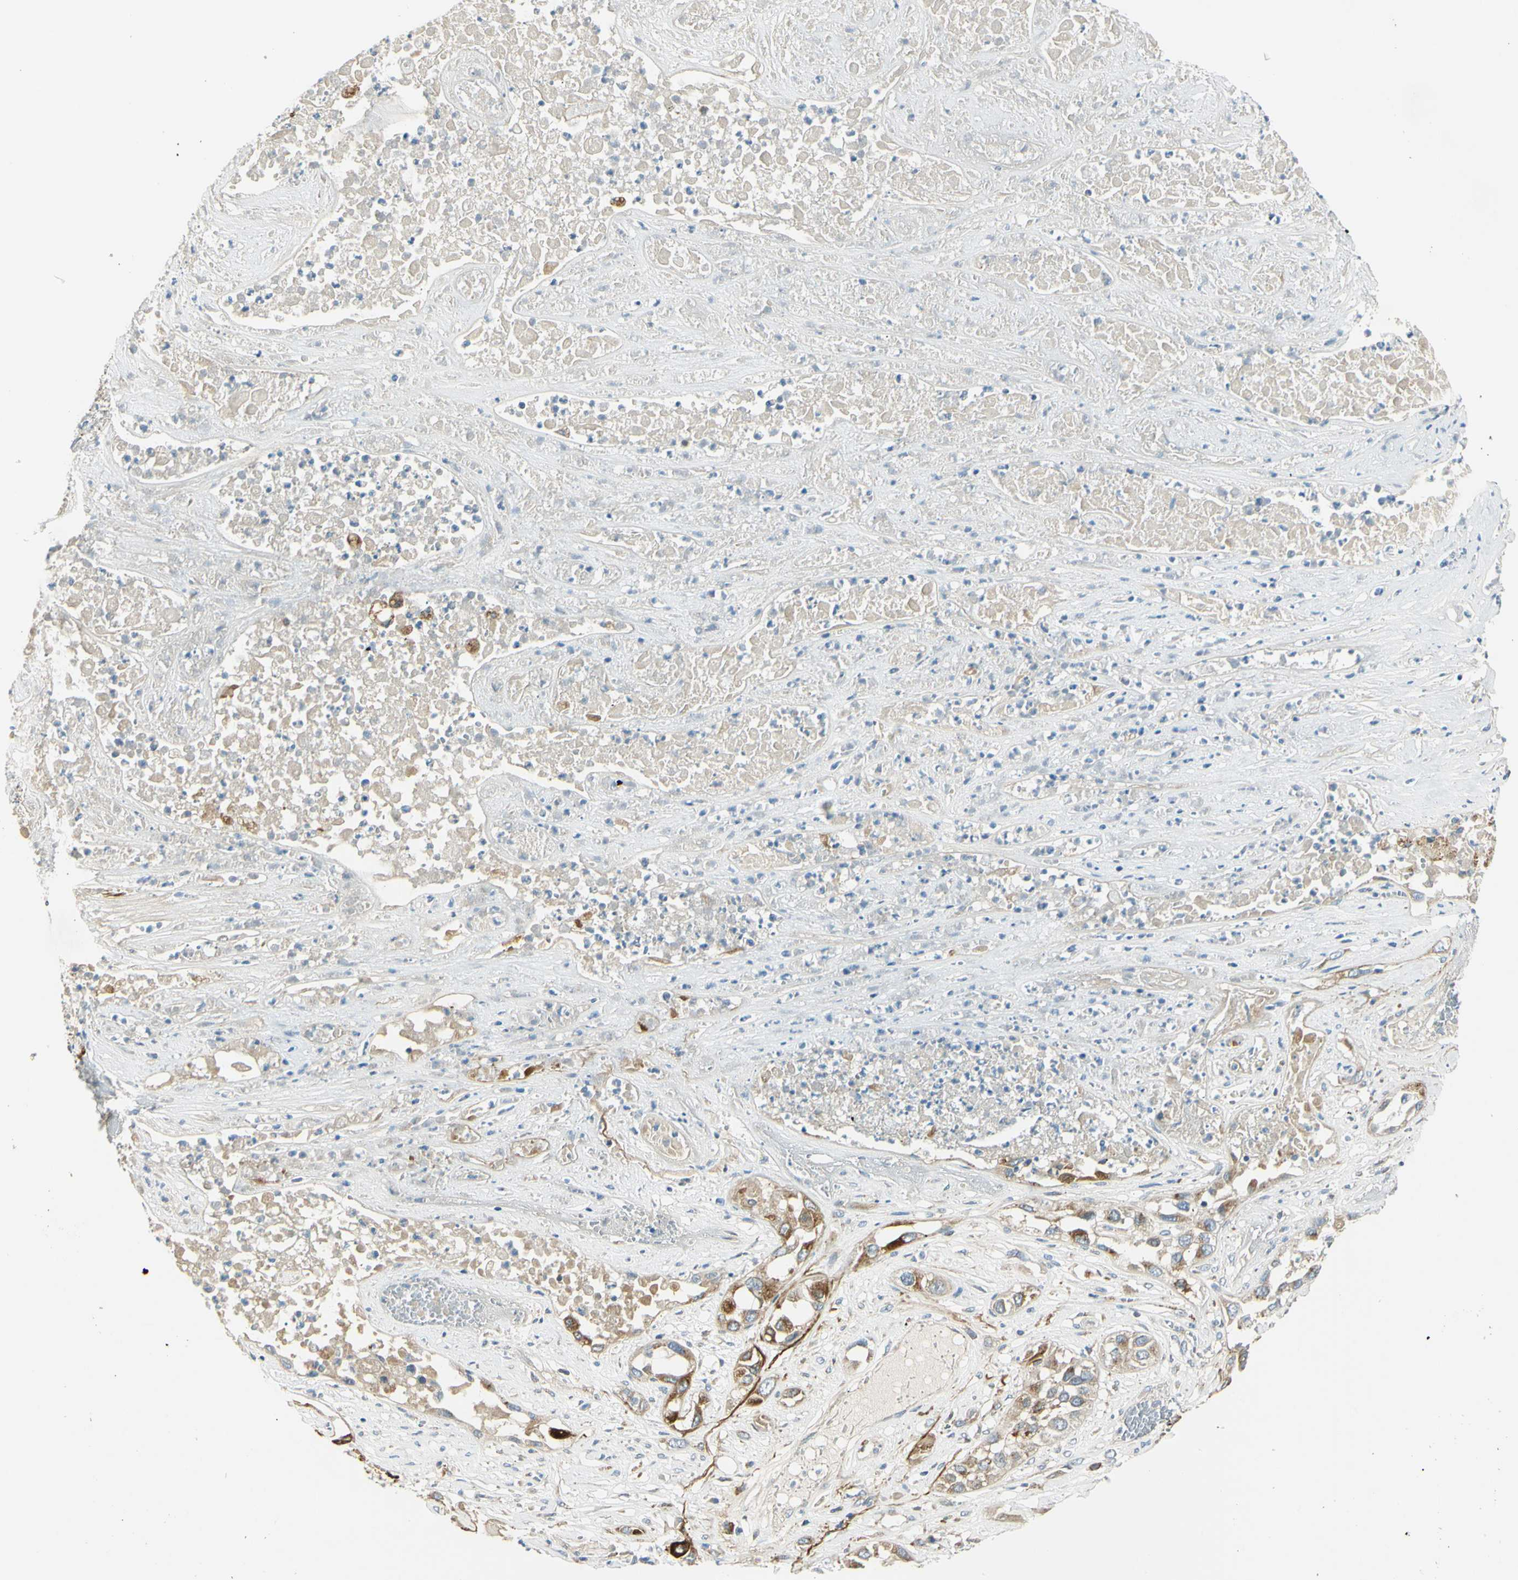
{"staining": {"intensity": "moderate", "quantity": "25%-75%", "location": "cytoplasmic/membranous"}, "tissue": "lung cancer", "cell_type": "Tumor cells", "image_type": "cancer", "snomed": [{"axis": "morphology", "description": "Squamous cell carcinoma, NOS"}, {"axis": "topography", "description": "Lung"}], "caption": "Approximately 25%-75% of tumor cells in squamous cell carcinoma (lung) exhibit moderate cytoplasmic/membranous protein staining as visualized by brown immunohistochemical staining.", "gene": "LAMA3", "patient": {"sex": "male", "age": 71}}